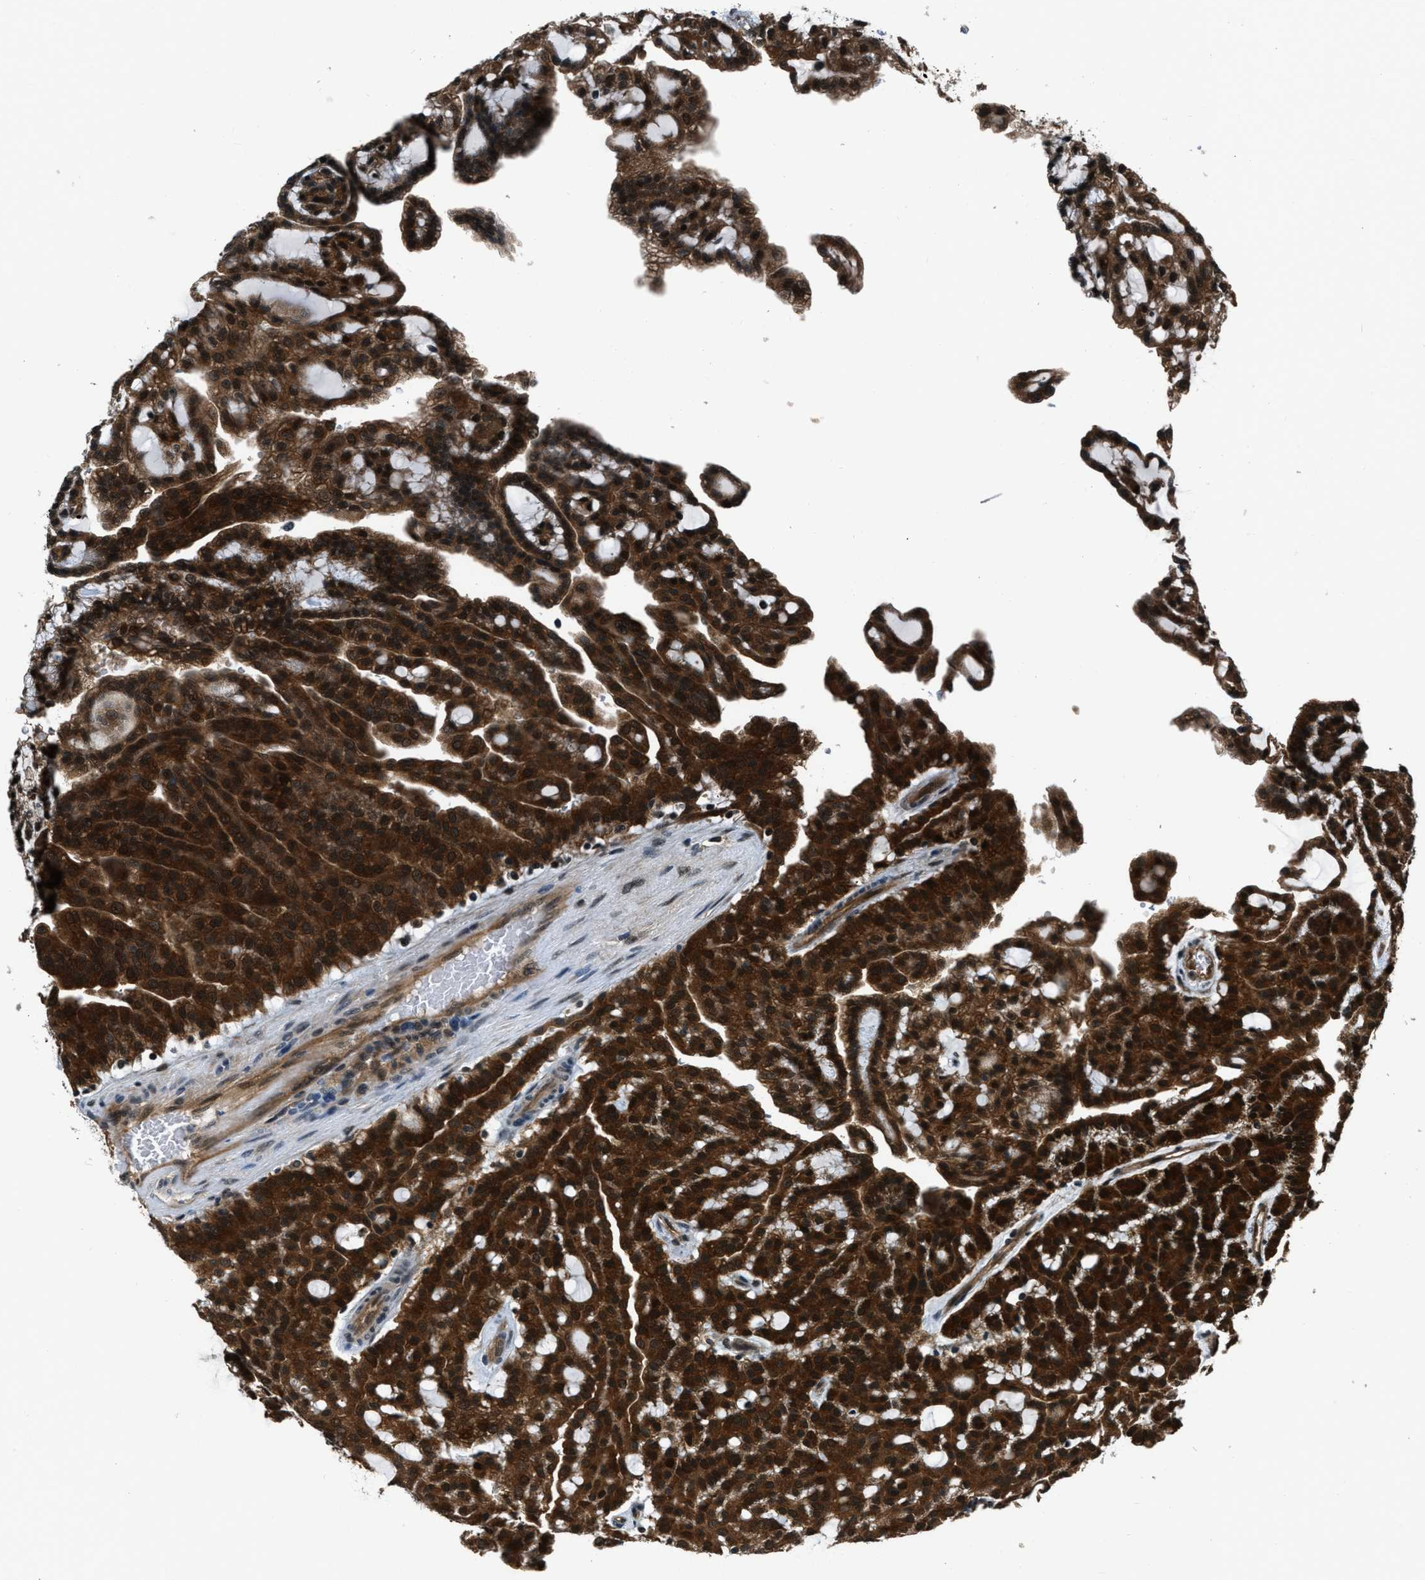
{"staining": {"intensity": "strong", "quantity": ">75%", "location": "cytoplasmic/membranous,nuclear"}, "tissue": "renal cancer", "cell_type": "Tumor cells", "image_type": "cancer", "snomed": [{"axis": "morphology", "description": "Adenocarcinoma, NOS"}, {"axis": "topography", "description": "Kidney"}], "caption": "Renal cancer tissue shows strong cytoplasmic/membranous and nuclear expression in about >75% of tumor cells, visualized by immunohistochemistry.", "gene": "NUDCD3", "patient": {"sex": "male", "age": 63}}